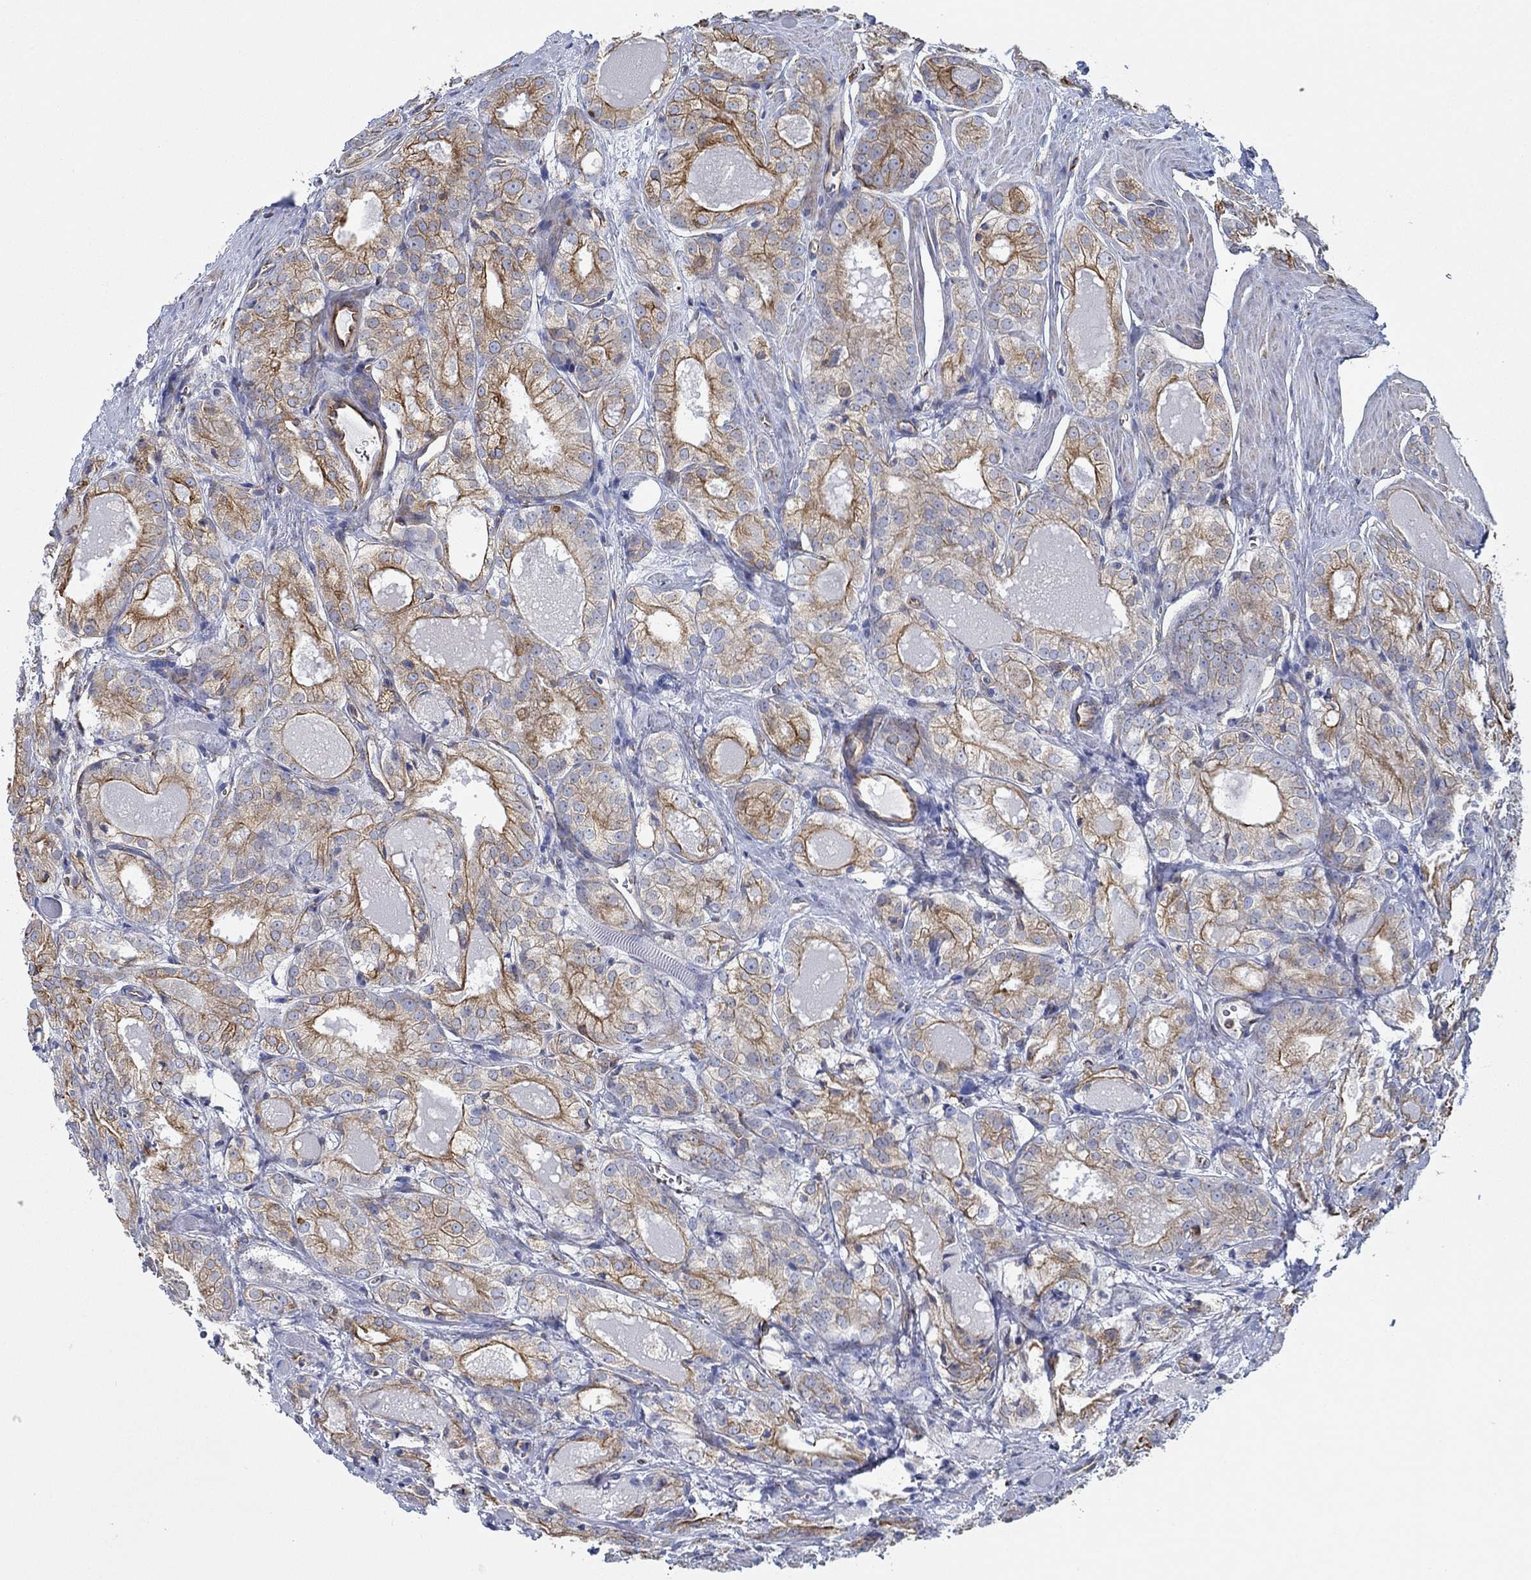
{"staining": {"intensity": "strong", "quantity": "<25%", "location": "cytoplasmic/membranous"}, "tissue": "prostate cancer", "cell_type": "Tumor cells", "image_type": "cancer", "snomed": [{"axis": "morphology", "description": "Adenocarcinoma, NOS"}, {"axis": "morphology", "description": "Adenocarcinoma, High grade"}, {"axis": "topography", "description": "Prostate"}], "caption": "Immunohistochemistry (IHC) photomicrograph of adenocarcinoma (prostate) stained for a protein (brown), which exhibits medium levels of strong cytoplasmic/membranous staining in about <25% of tumor cells.", "gene": "STC2", "patient": {"sex": "male", "age": 70}}